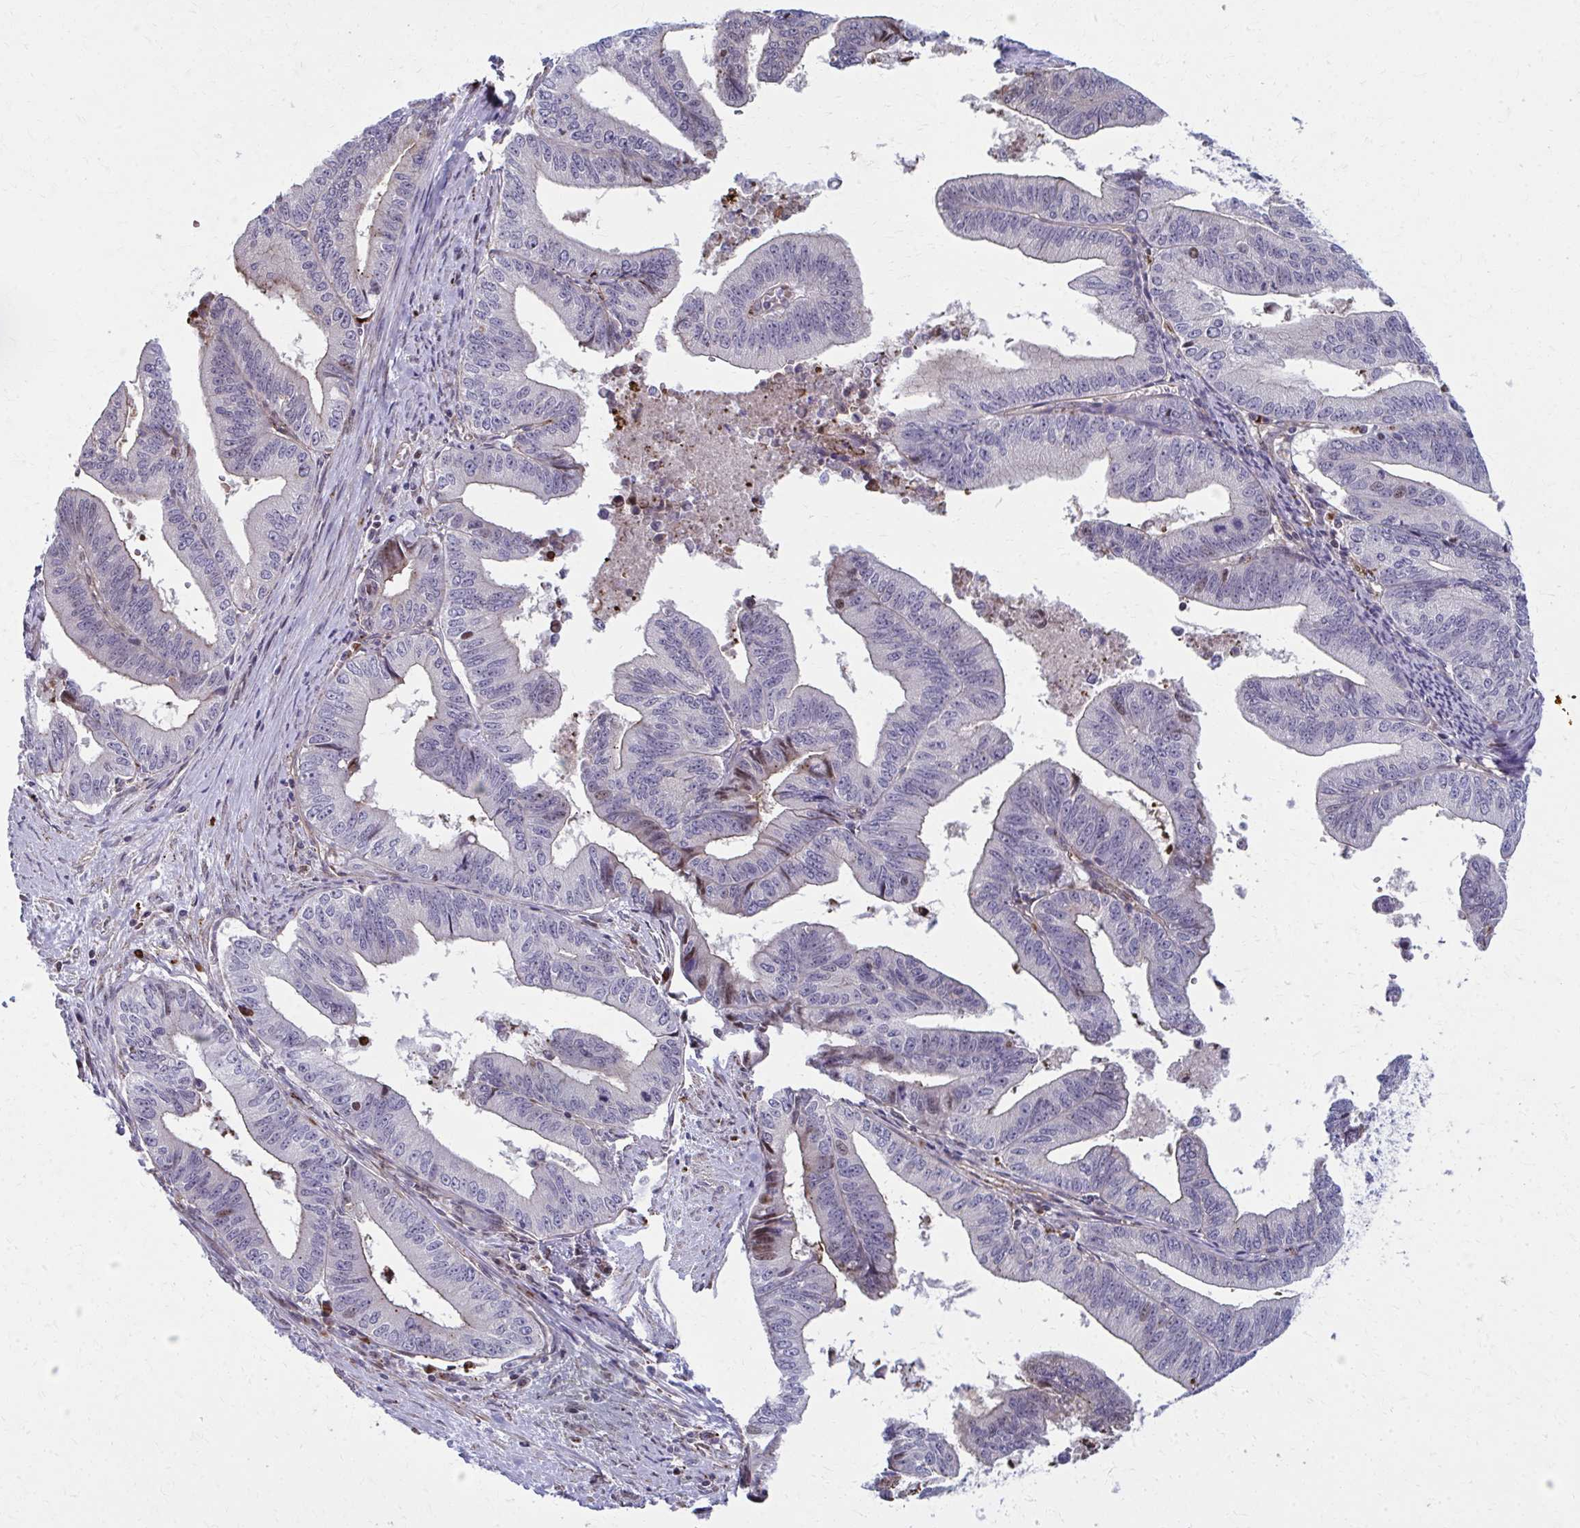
{"staining": {"intensity": "moderate", "quantity": "<25%", "location": "nuclear"}, "tissue": "endometrial cancer", "cell_type": "Tumor cells", "image_type": "cancer", "snomed": [{"axis": "morphology", "description": "Adenocarcinoma, NOS"}, {"axis": "topography", "description": "Endometrium"}], "caption": "A high-resolution image shows immunohistochemistry (IHC) staining of endometrial cancer, which displays moderate nuclear positivity in about <25% of tumor cells.", "gene": "LRRC4B", "patient": {"sex": "female", "age": 65}}